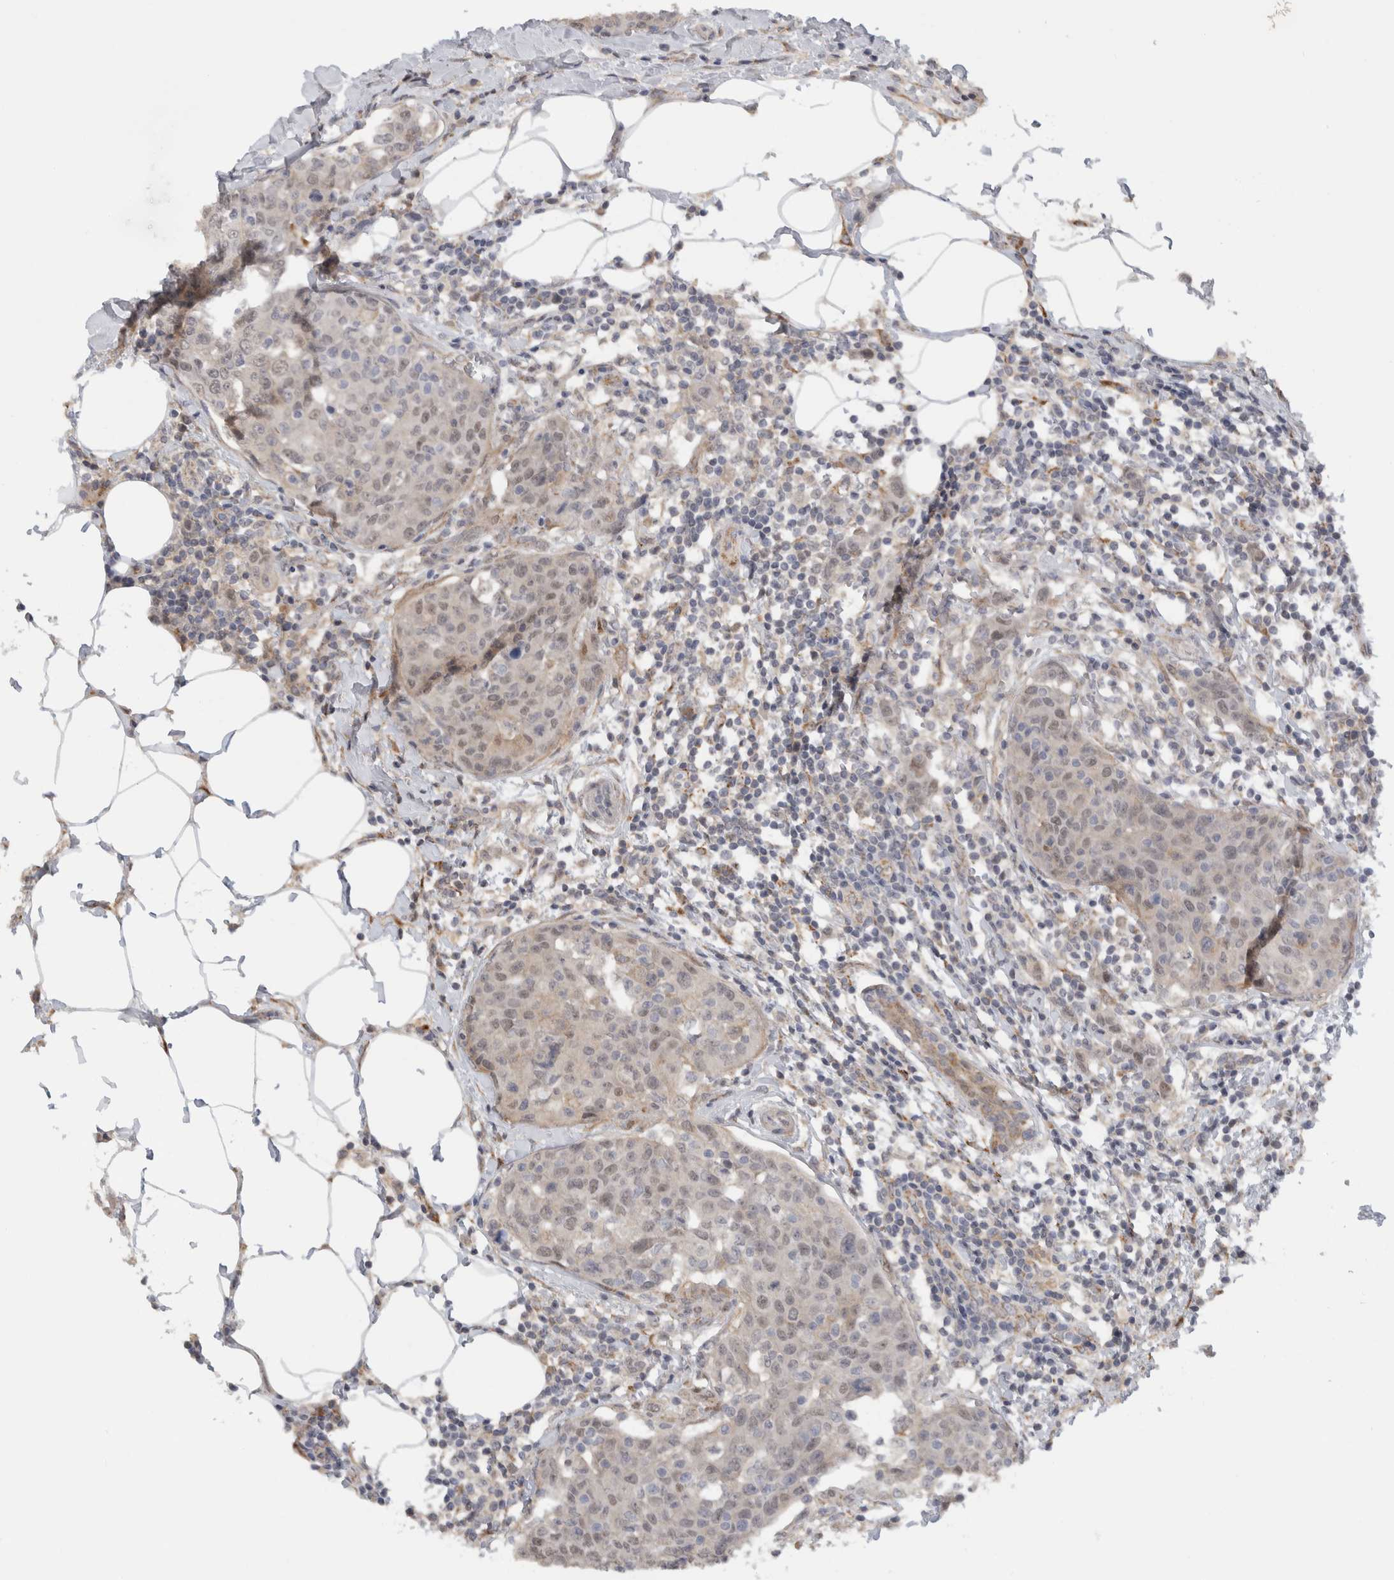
{"staining": {"intensity": "weak", "quantity": "25%-75%", "location": "nuclear"}, "tissue": "breast cancer", "cell_type": "Tumor cells", "image_type": "cancer", "snomed": [{"axis": "morphology", "description": "Normal tissue, NOS"}, {"axis": "morphology", "description": "Duct carcinoma"}, {"axis": "topography", "description": "Breast"}], "caption": "Breast invasive ductal carcinoma stained with a protein marker shows weak staining in tumor cells.", "gene": "DYRK2", "patient": {"sex": "female", "age": 37}}